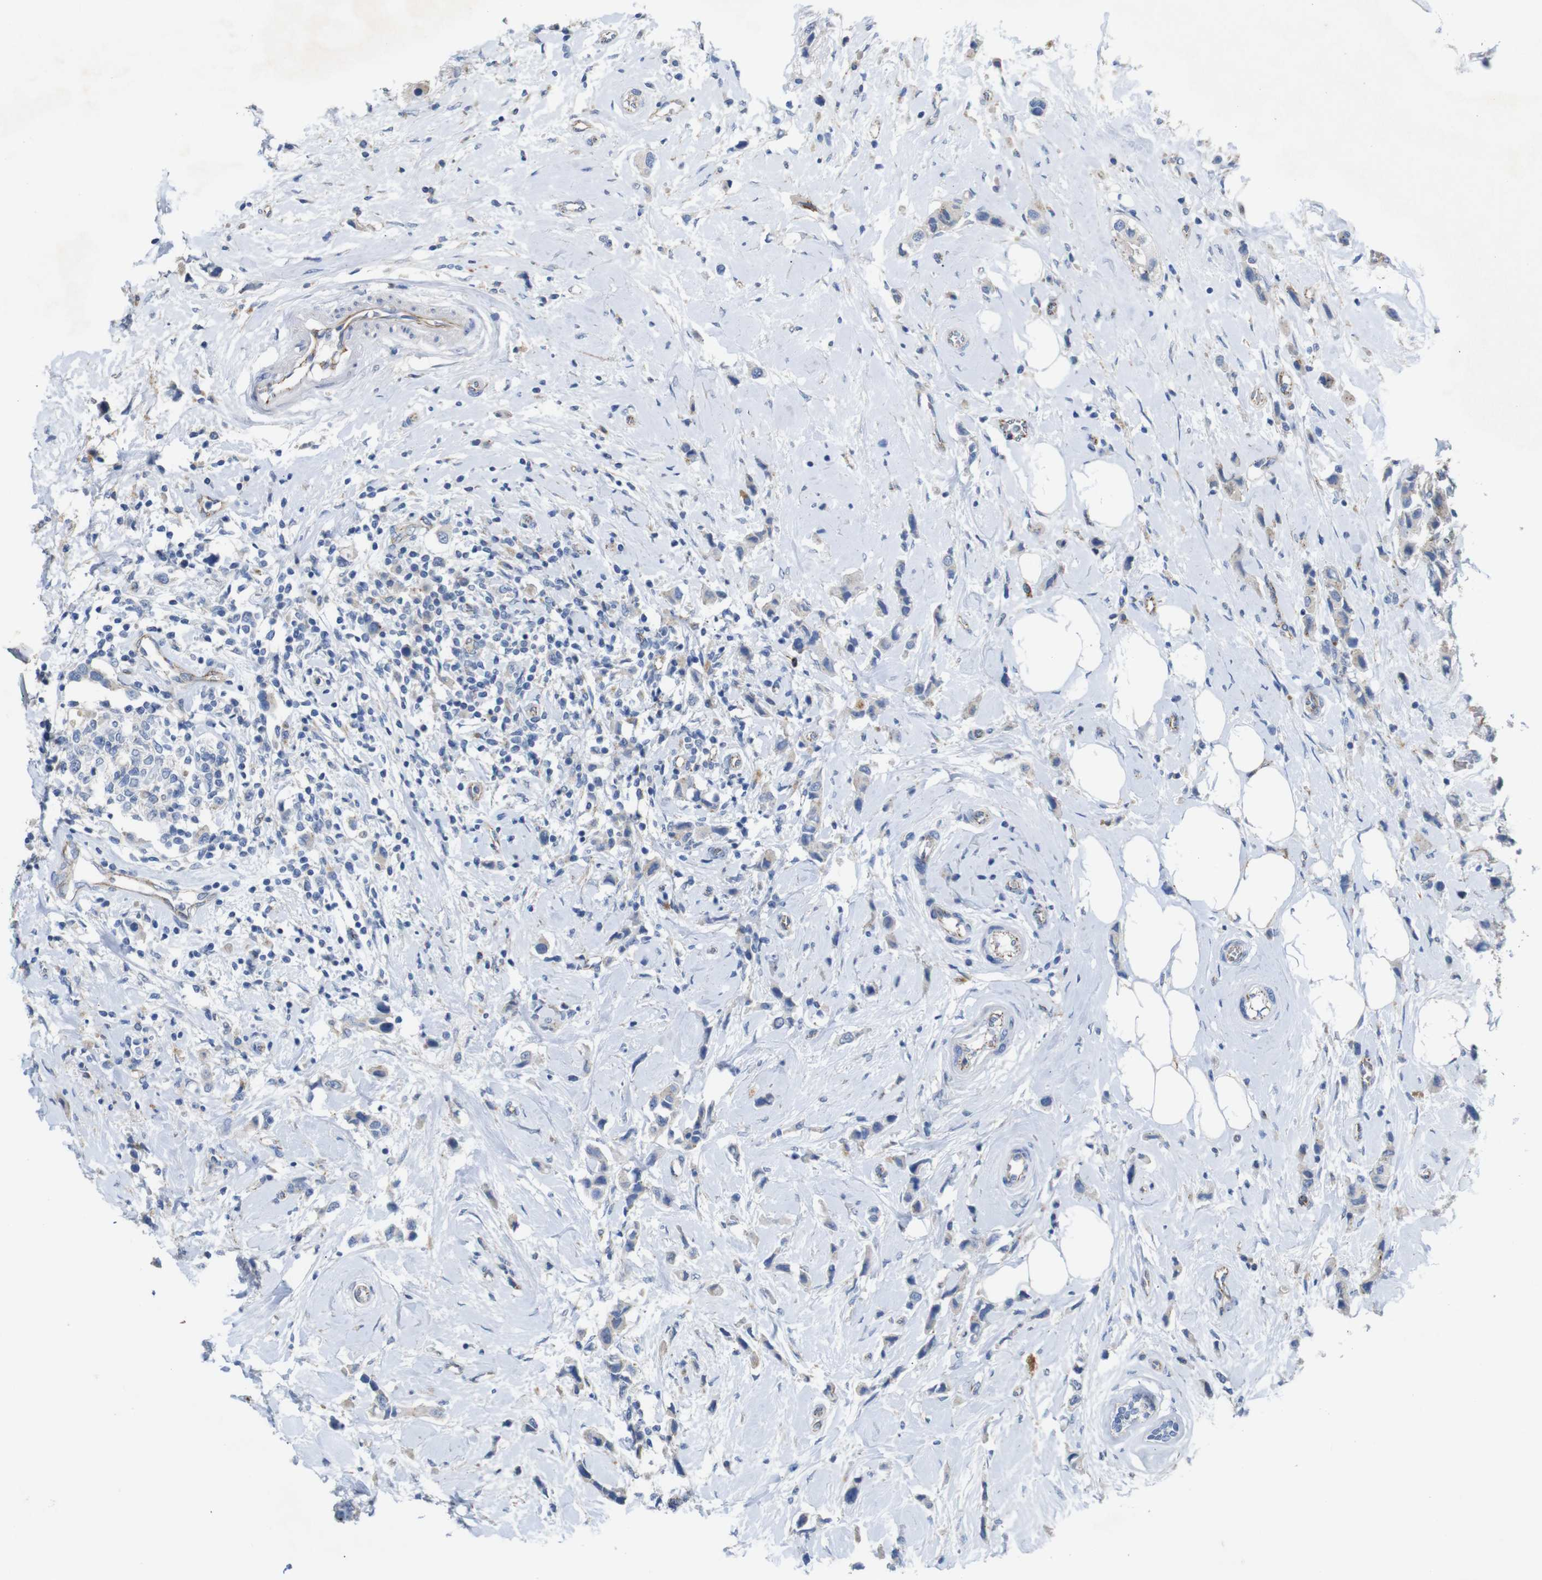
{"staining": {"intensity": "weak", "quantity": "25%-75%", "location": "cytoplasmic/membranous"}, "tissue": "breast cancer", "cell_type": "Tumor cells", "image_type": "cancer", "snomed": [{"axis": "morphology", "description": "Normal tissue, NOS"}, {"axis": "morphology", "description": "Duct carcinoma"}, {"axis": "topography", "description": "Breast"}], "caption": "Immunohistochemical staining of human breast cancer demonstrates weak cytoplasmic/membranous protein positivity in about 25%-75% of tumor cells.", "gene": "NHLRC3", "patient": {"sex": "female", "age": 50}}